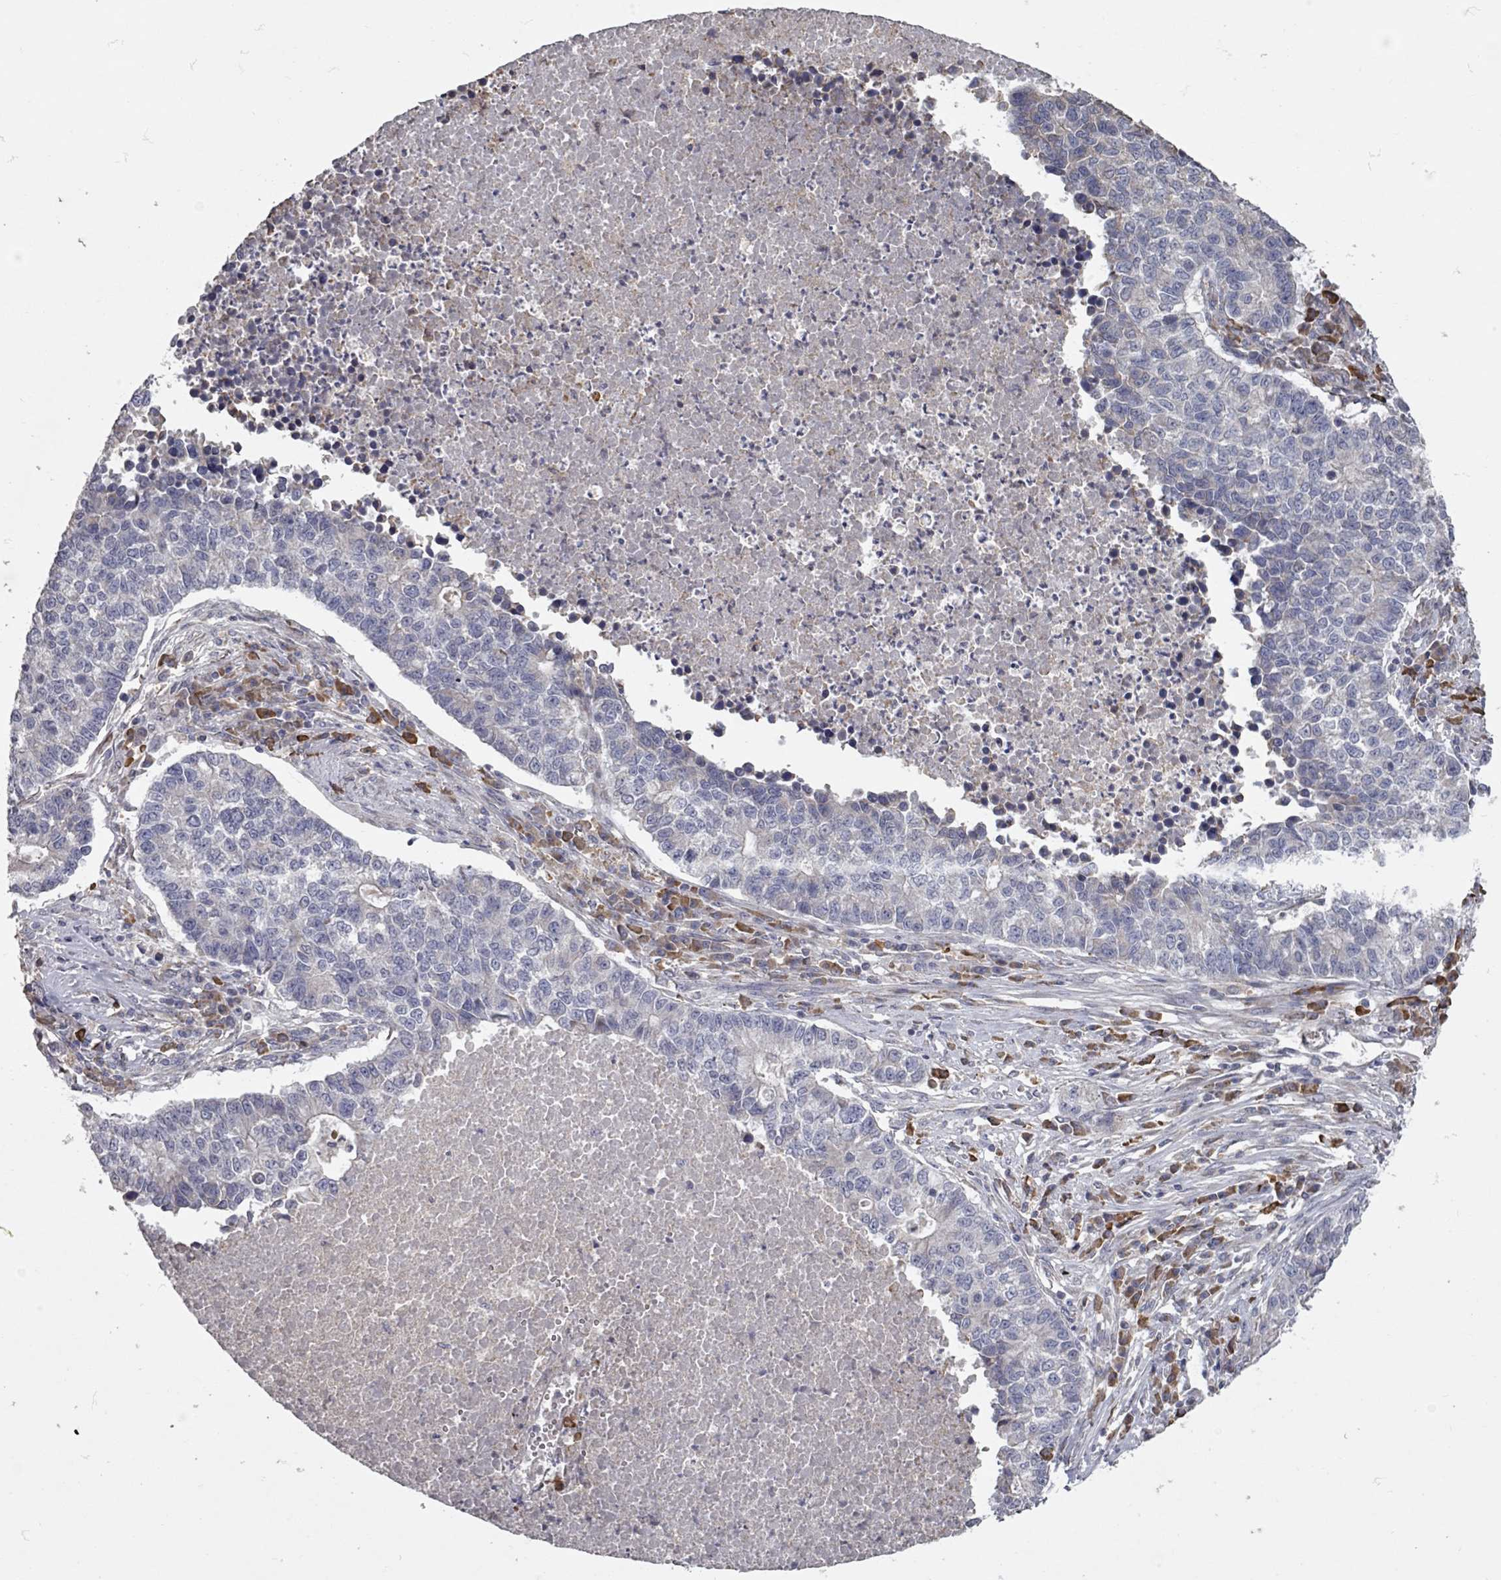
{"staining": {"intensity": "negative", "quantity": "none", "location": "none"}, "tissue": "lung cancer", "cell_type": "Tumor cells", "image_type": "cancer", "snomed": [{"axis": "morphology", "description": "Adenocarcinoma, NOS"}, {"axis": "topography", "description": "Lung"}], "caption": "Tumor cells are negative for protein expression in human lung cancer.", "gene": "XAGE2", "patient": {"sex": "male", "age": 57}}